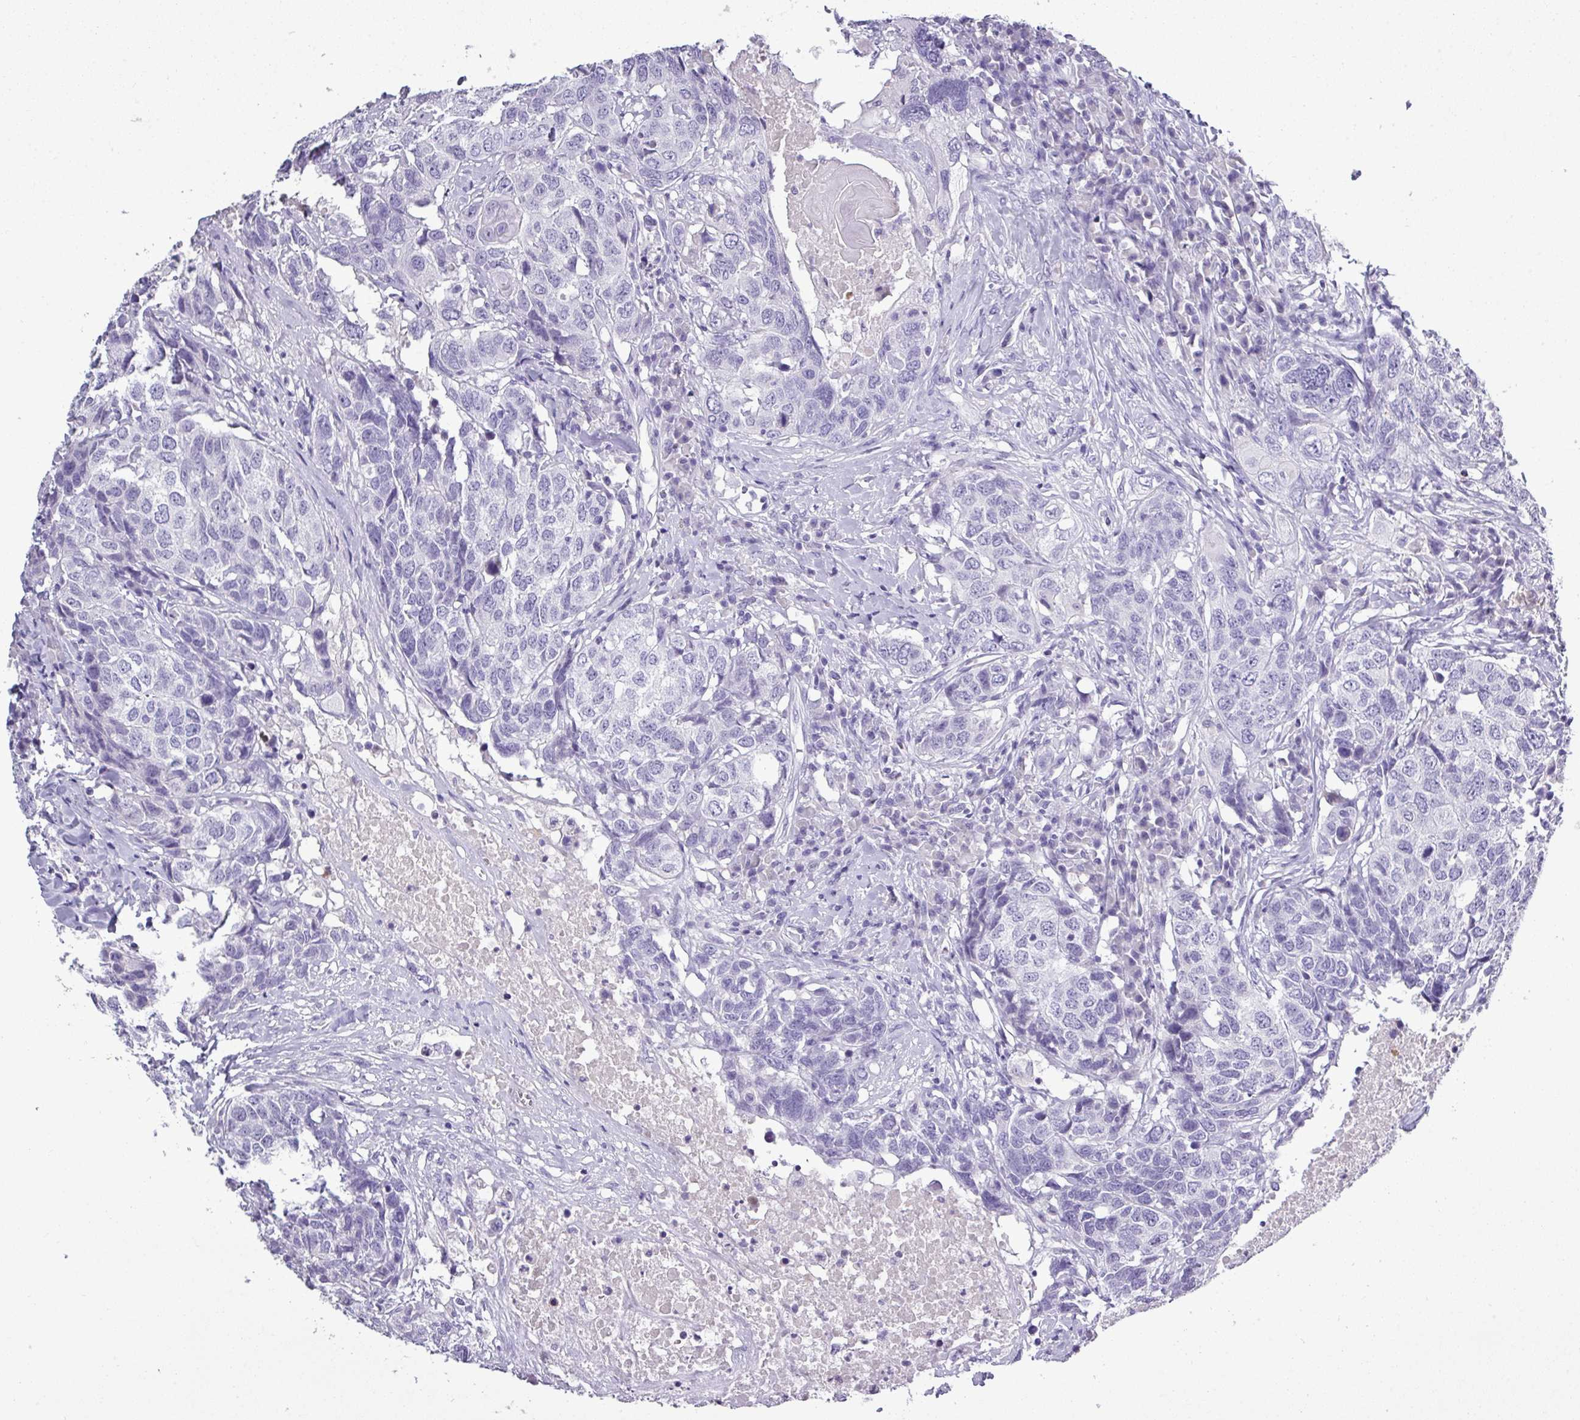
{"staining": {"intensity": "negative", "quantity": "none", "location": "none"}, "tissue": "head and neck cancer", "cell_type": "Tumor cells", "image_type": "cancer", "snomed": [{"axis": "morphology", "description": "Squamous cell carcinoma, NOS"}, {"axis": "topography", "description": "Head-Neck"}], "caption": "Photomicrograph shows no protein staining in tumor cells of head and neck cancer (squamous cell carcinoma) tissue.", "gene": "TMEM91", "patient": {"sex": "male", "age": 66}}